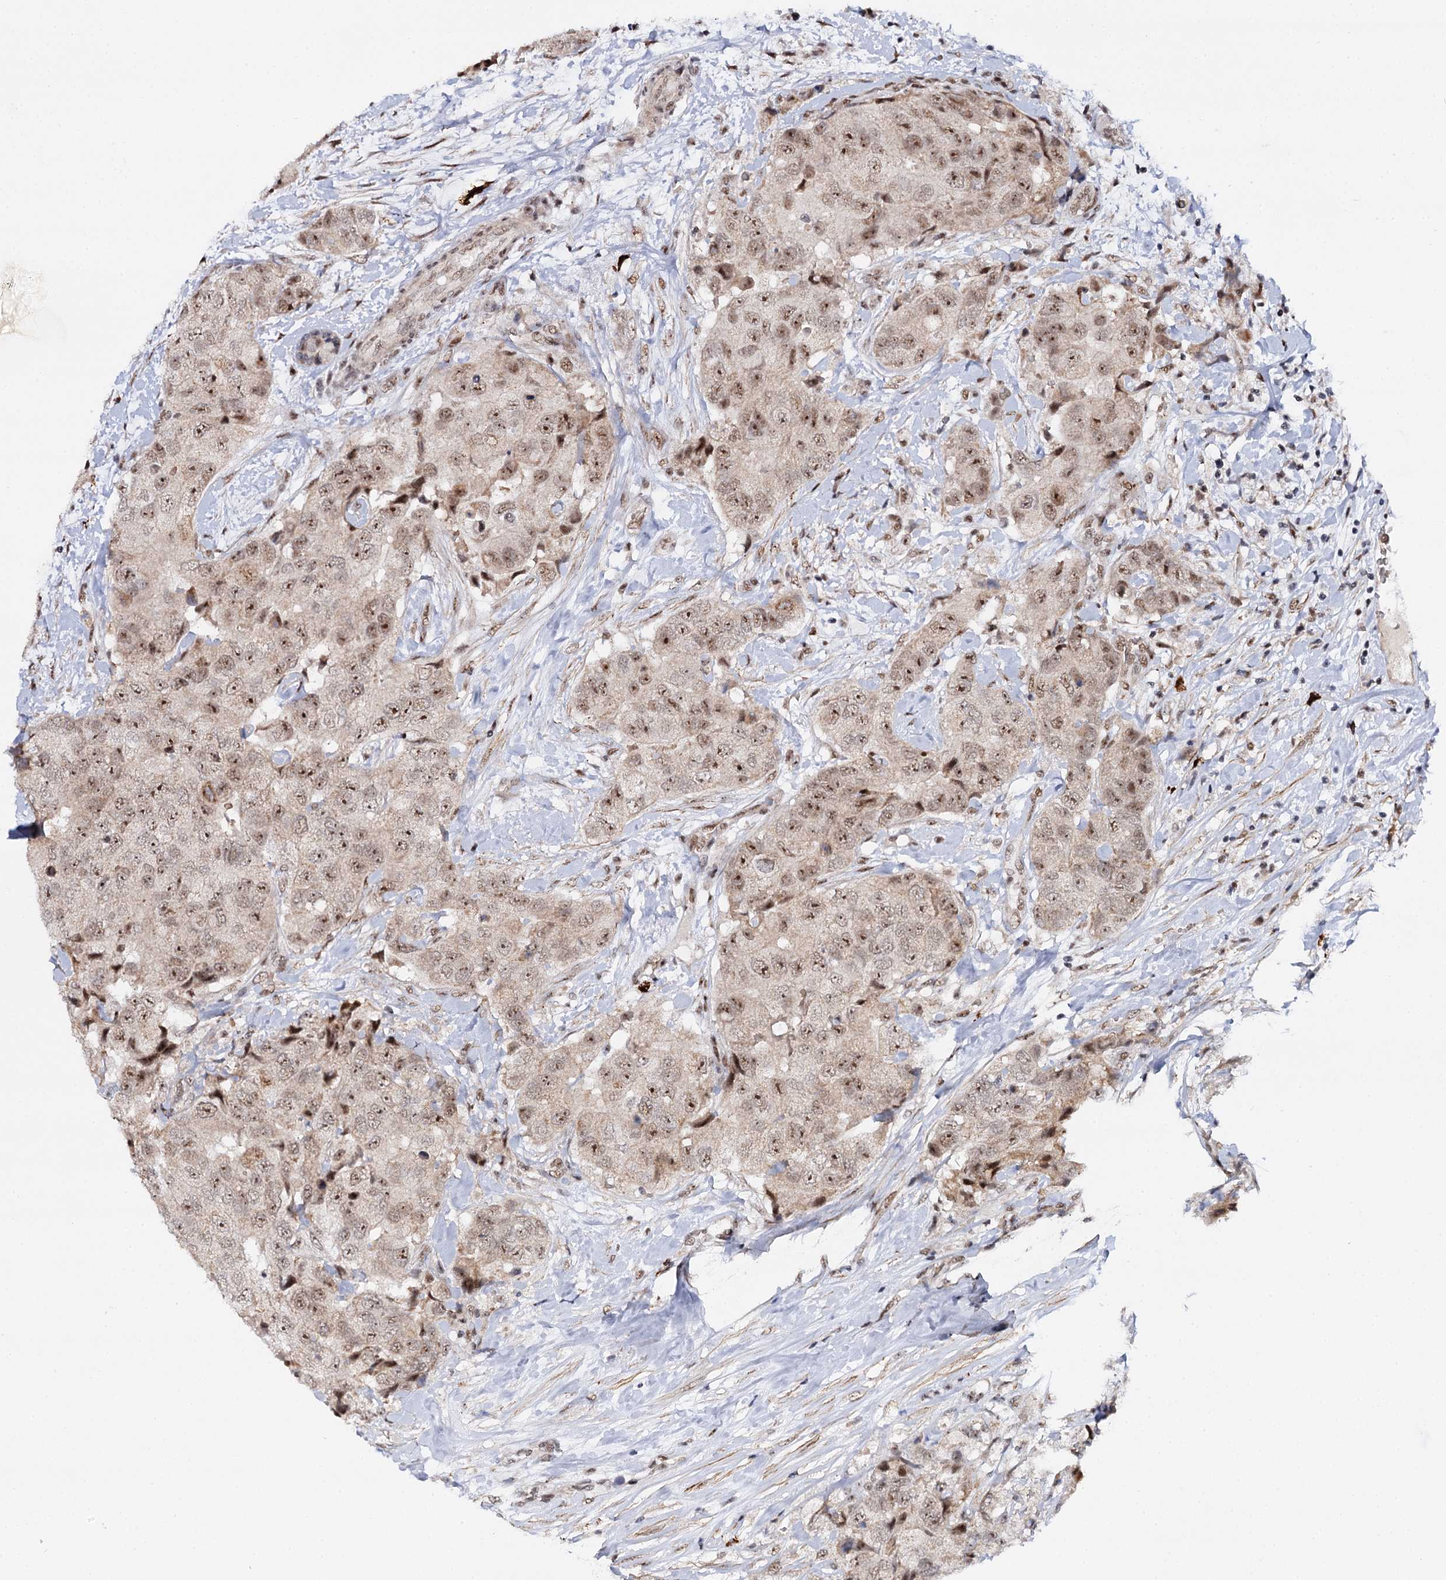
{"staining": {"intensity": "moderate", "quantity": ">75%", "location": "nuclear"}, "tissue": "breast cancer", "cell_type": "Tumor cells", "image_type": "cancer", "snomed": [{"axis": "morphology", "description": "Duct carcinoma"}, {"axis": "topography", "description": "Breast"}], "caption": "Tumor cells show moderate nuclear positivity in approximately >75% of cells in breast cancer (intraductal carcinoma).", "gene": "BUD13", "patient": {"sex": "female", "age": 62}}